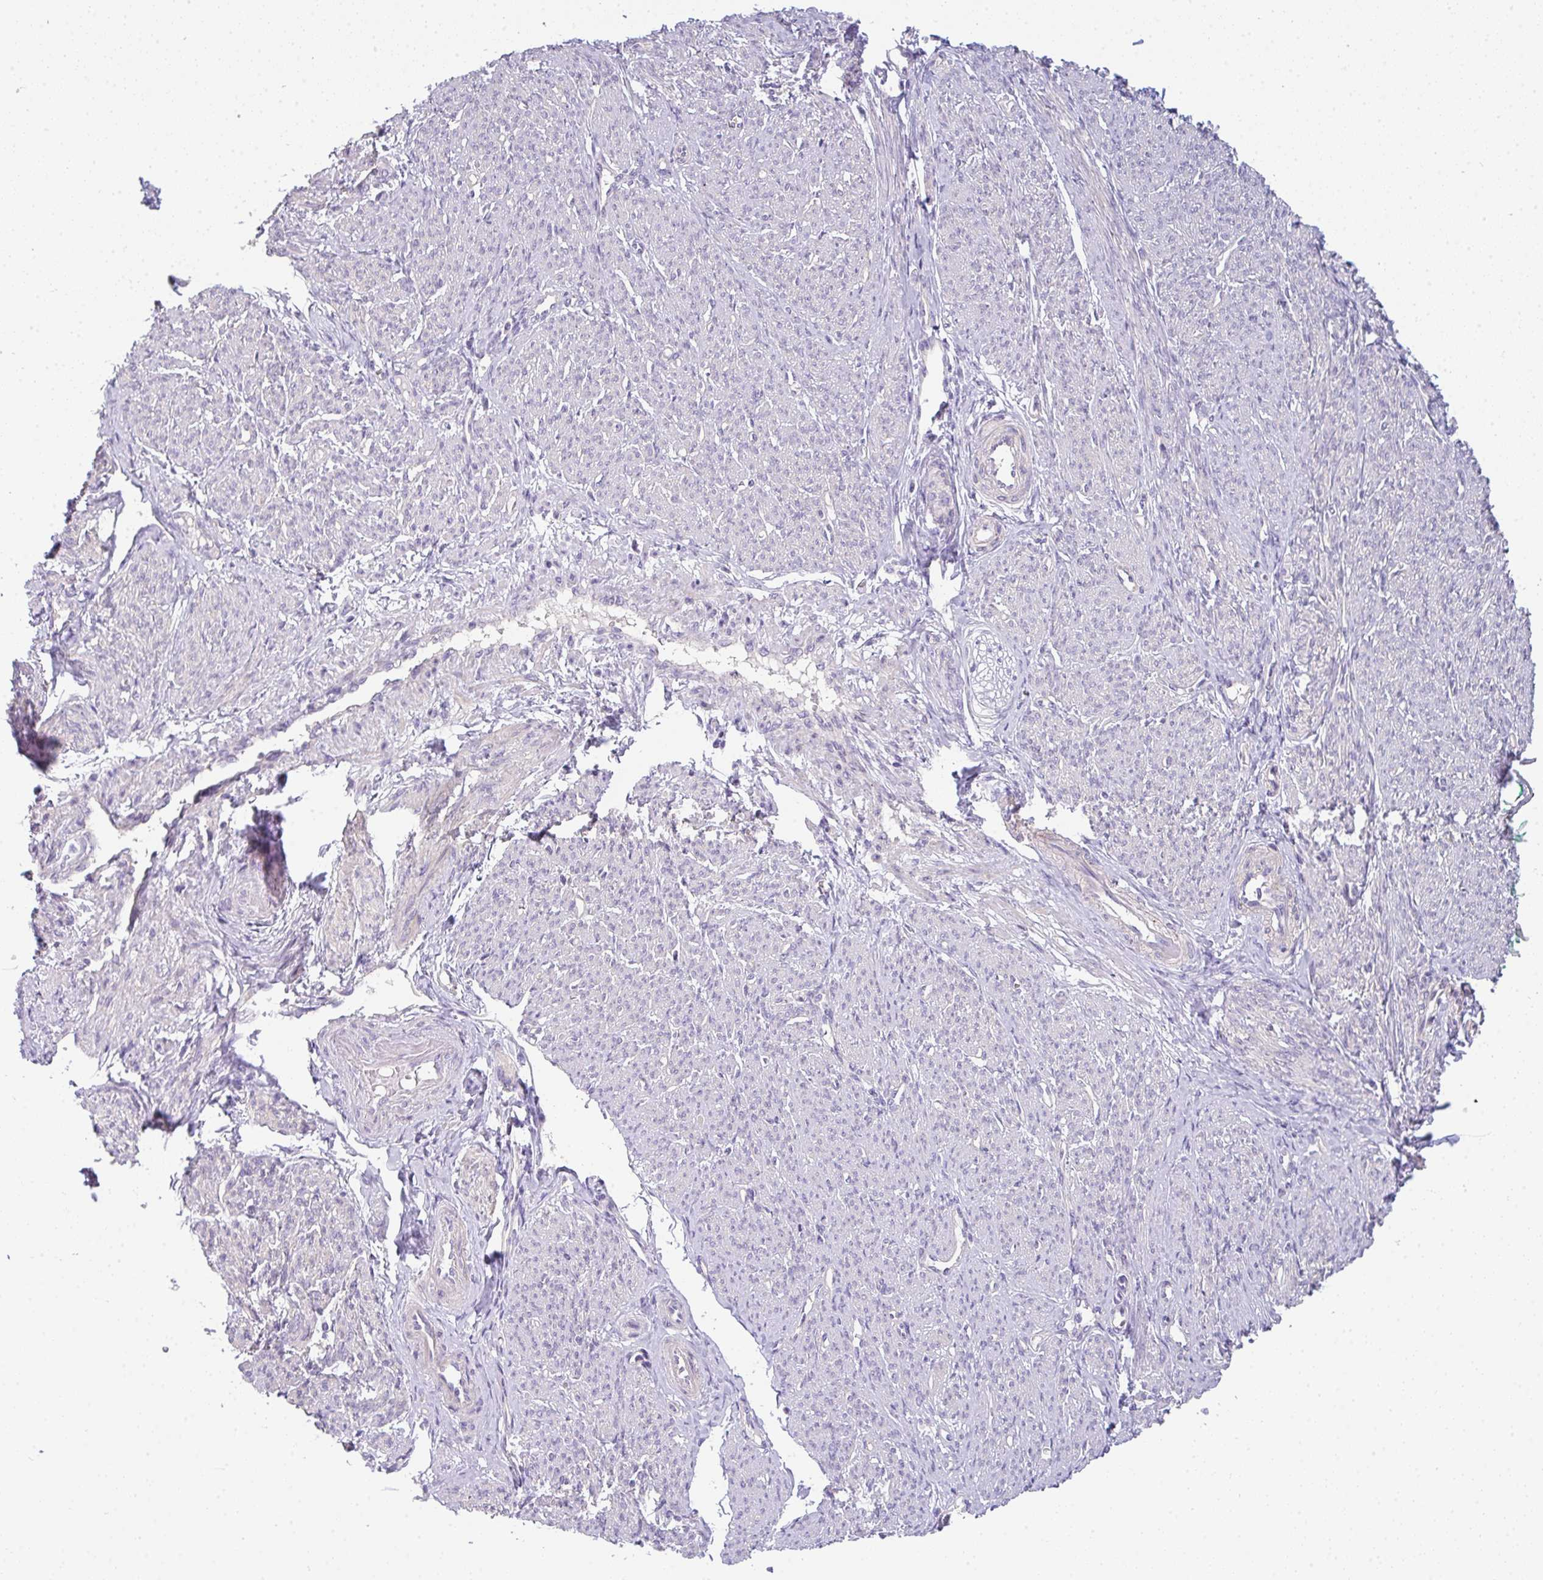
{"staining": {"intensity": "weak", "quantity": "25%-75%", "location": "cytoplasmic/membranous"}, "tissue": "smooth muscle", "cell_type": "Smooth muscle cells", "image_type": "normal", "snomed": [{"axis": "morphology", "description": "Normal tissue, NOS"}, {"axis": "topography", "description": "Smooth muscle"}], "caption": "This photomicrograph reveals immunohistochemistry (IHC) staining of unremarkable human smooth muscle, with low weak cytoplasmic/membranous staining in approximately 25%-75% of smooth muscle cells.", "gene": "FILIP1", "patient": {"sex": "female", "age": 65}}